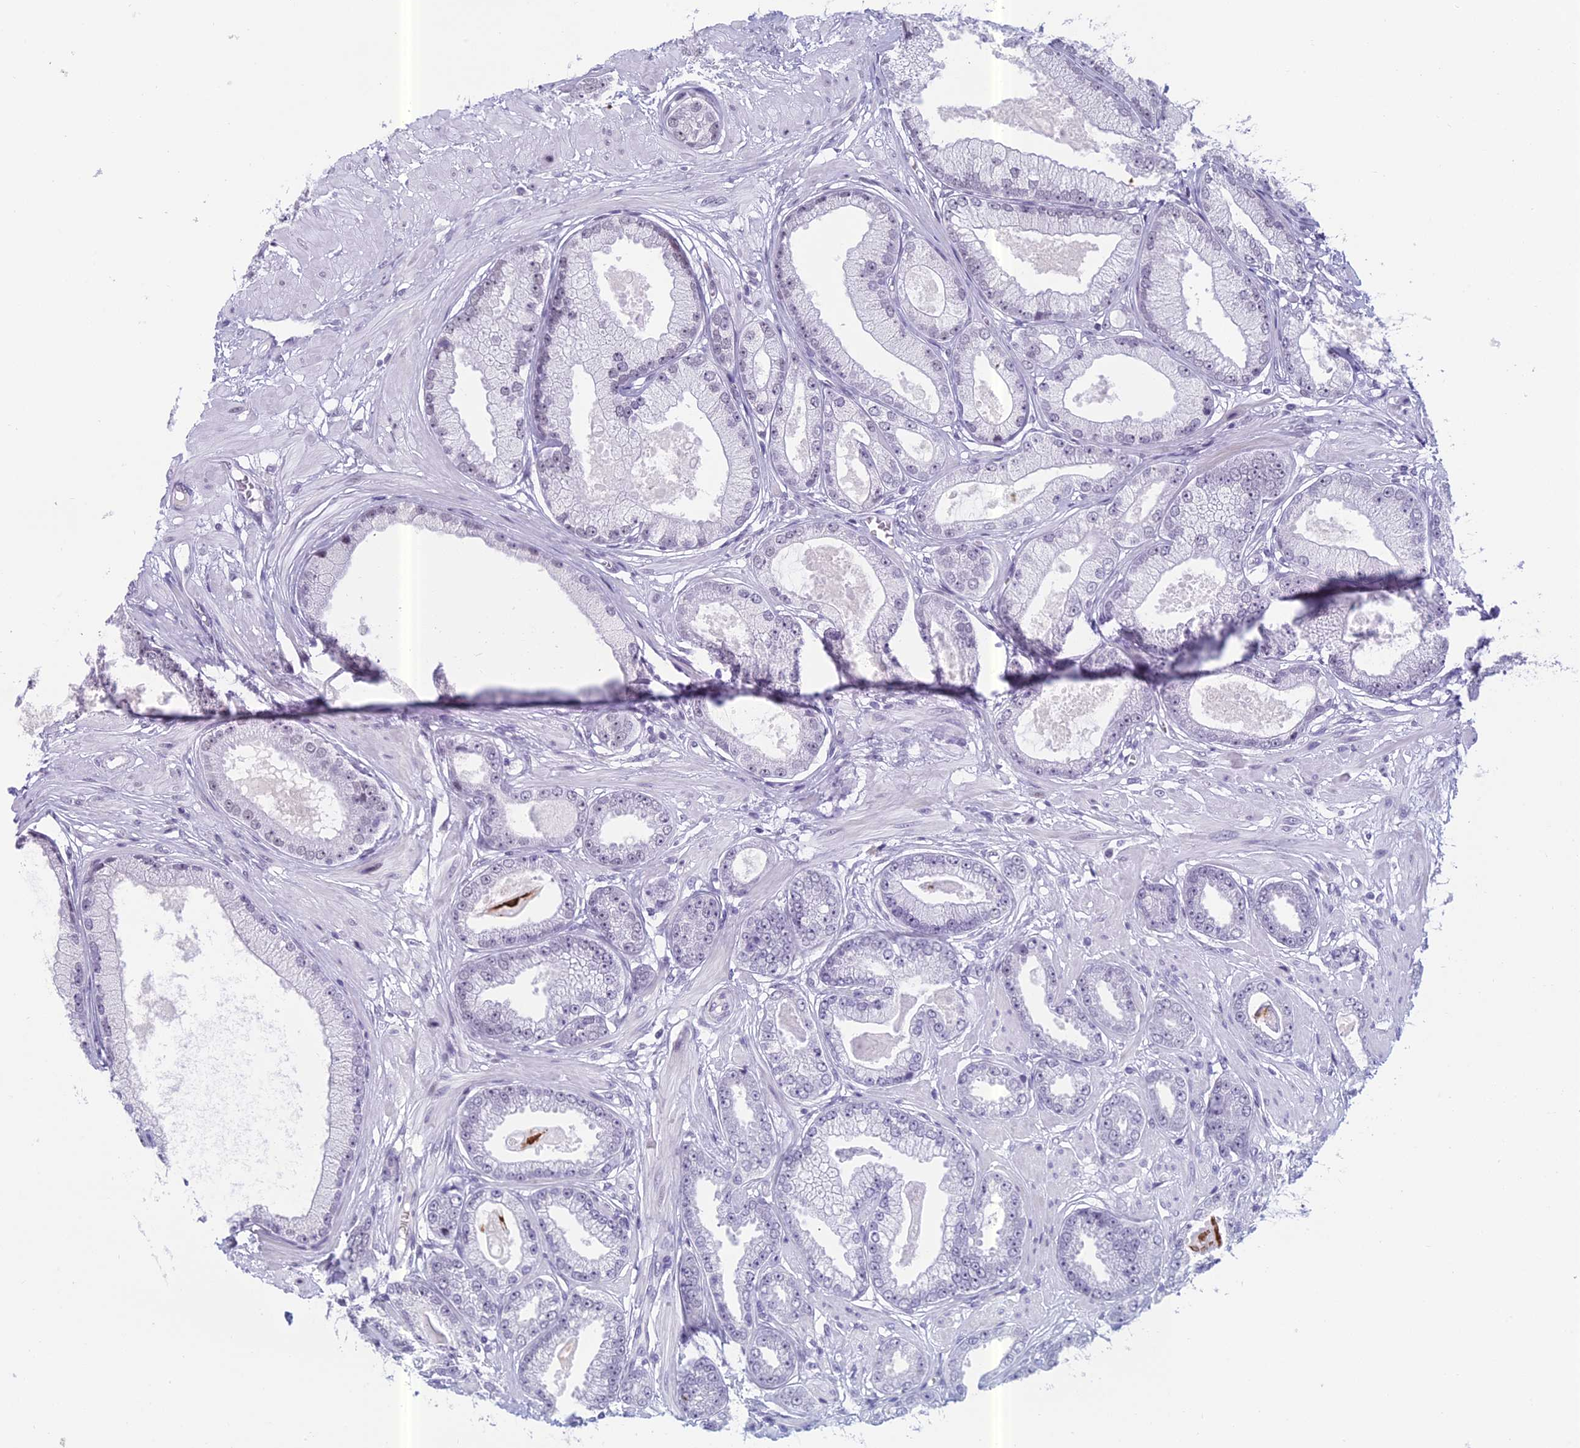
{"staining": {"intensity": "negative", "quantity": "none", "location": "none"}, "tissue": "prostate cancer", "cell_type": "Tumor cells", "image_type": "cancer", "snomed": [{"axis": "morphology", "description": "Adenocarcinoma, Low grade"}, {"axis": "topography", "description": "Prostate"}], "caption": "This micrograph is of prostate low-grade adenocarcinoma stained with IHC to label a protein in brown with the nuclei are counter-stained blue. There is no staining in tumor cells. (DAB (3,3'-diaminobenzidine) immunohistochemistry (IHC) visualized using brightfield microscopy, high magnification).", "gene": "RGS17", "patient": {"sex": "male", "age": 64}}